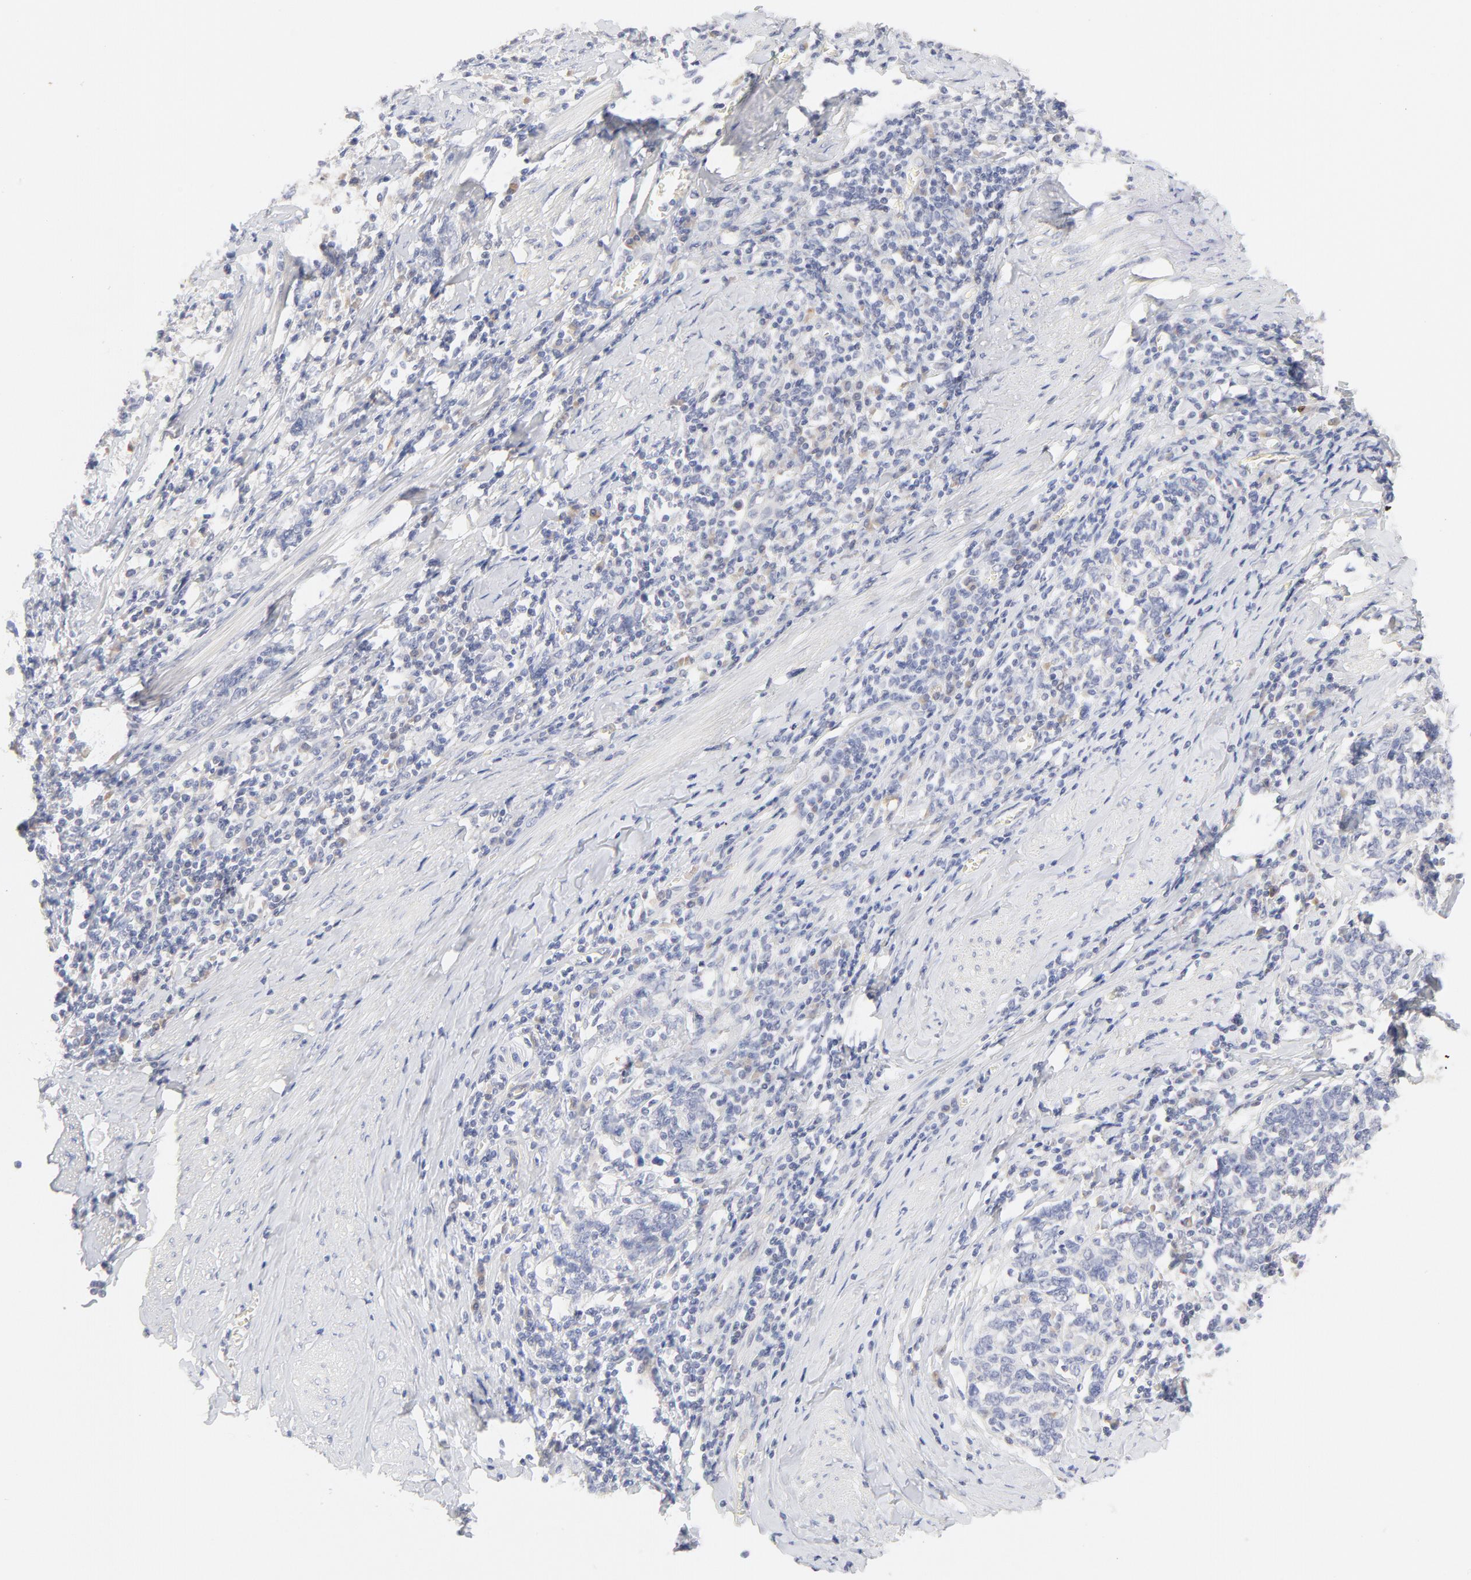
{"staining": {"intensity": "negative", "quantity": "none", "location": "none"}, "tissue": "cervical cancer", "cell_type": "Tumor cells", "image_type": "cancer", "snomed": [{"axis": "morphology", "description": "Squamous cell carcinoma, NOS"}, {"axis": "topography", "description": "Cervix"}], "caption": "Immunohistochemistry (IHC) histopathology image of neoplastic tissue: human cervical cancer stained with DAB shows no significant protein expression in tumor cells.", "gene": "NKX2-2", "patient": {"sex": "female", "age": 41}}